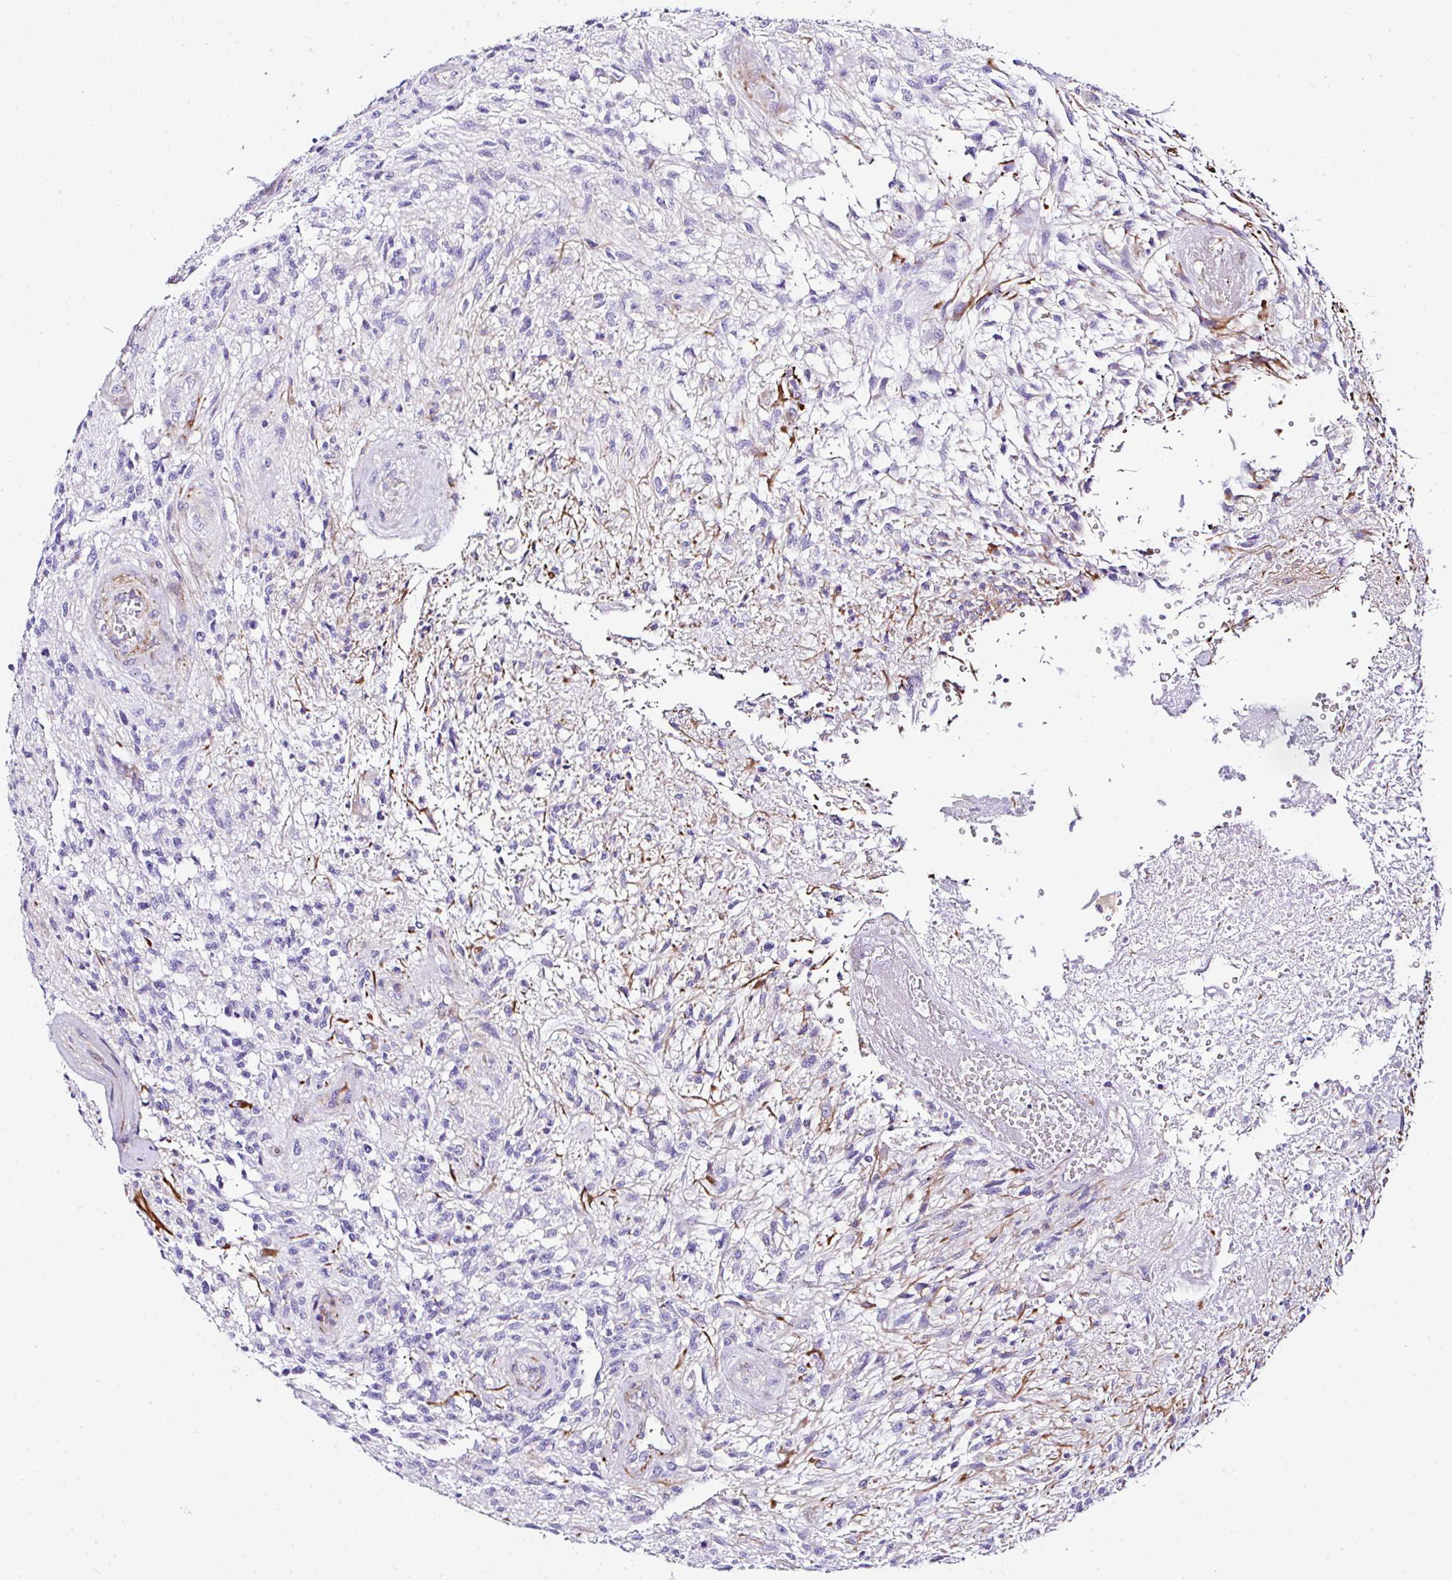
{"staining": {"intensity": "negative", "quantity": "none", "location": "none"}, "tissue": "glioma", "cell_type": "Tumor cells", "image_type": "cancer", "snomed": [{"axis": "morphology", "description": "Glioma, malignant, High grade"}, {"axis": "topography", "description": "Brain"}], "caption": "This is an IHC image of human glioma. There is no expression in tumor cells.", "gene": "DEPDC5", "patient": {"sex": "male", "age": 56}}